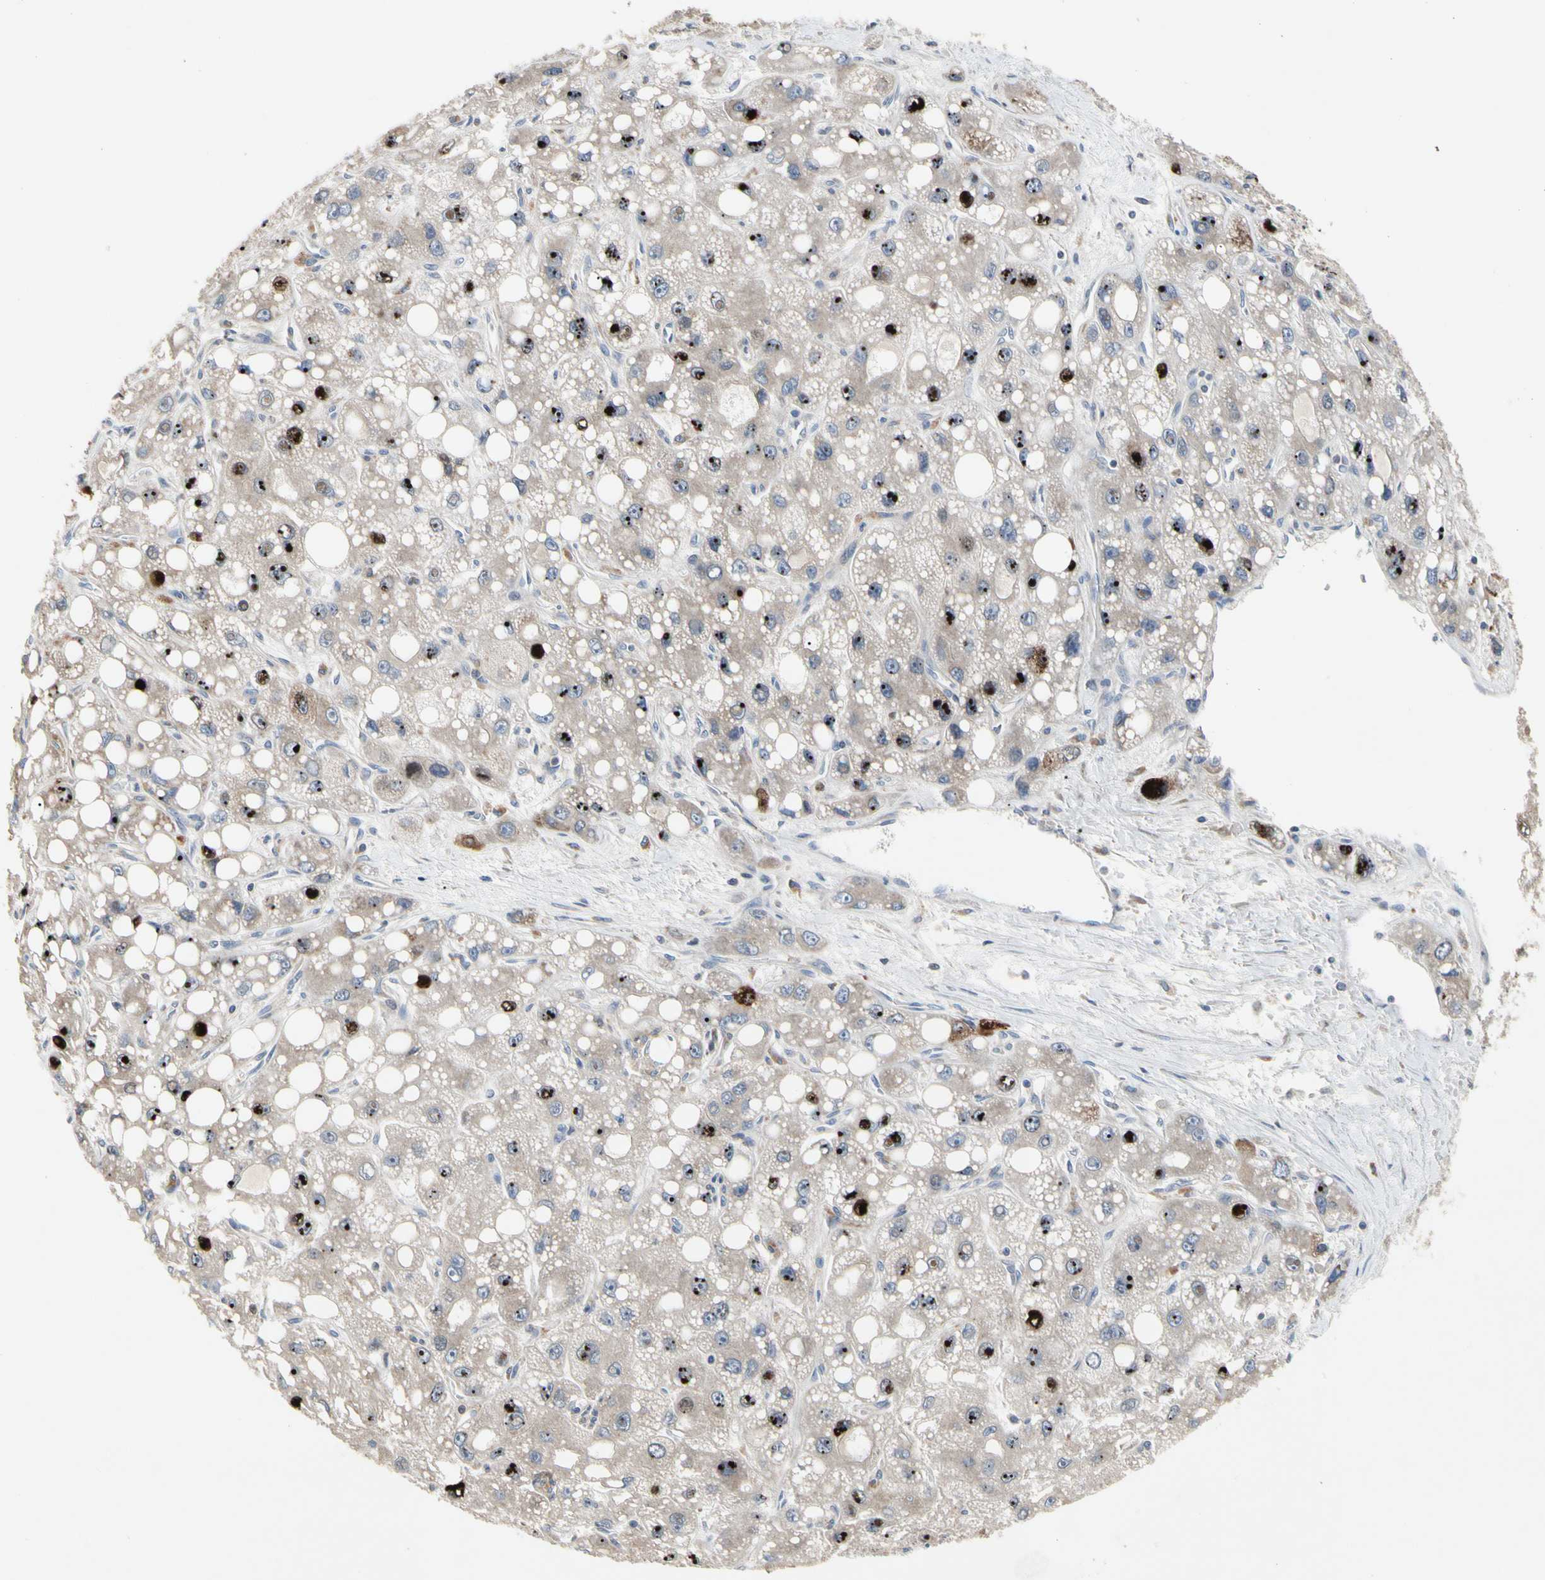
{"staining": {"intensity": "weak", "quantity": ">75%", "location": "cytoplasmic/membranous"}, "tissue": "liver cancer", "cell_type": "Tumor cells", "image_type": "cancer", "snomed": [{"axis": "morphology", "description": "Carcinoma, Hepatocellular, NOS"}, {"axis": "topography", "description": "Liver"}], "caption": "This is an image of immunohistochemistry staining of liver cancer (hepatocellular carcinoma), which shows weak positivity in the cytoplasmic/membranous of tumor cells.", "gene": "MMEL1", "patient": {"sex": "male", "age": 55}}